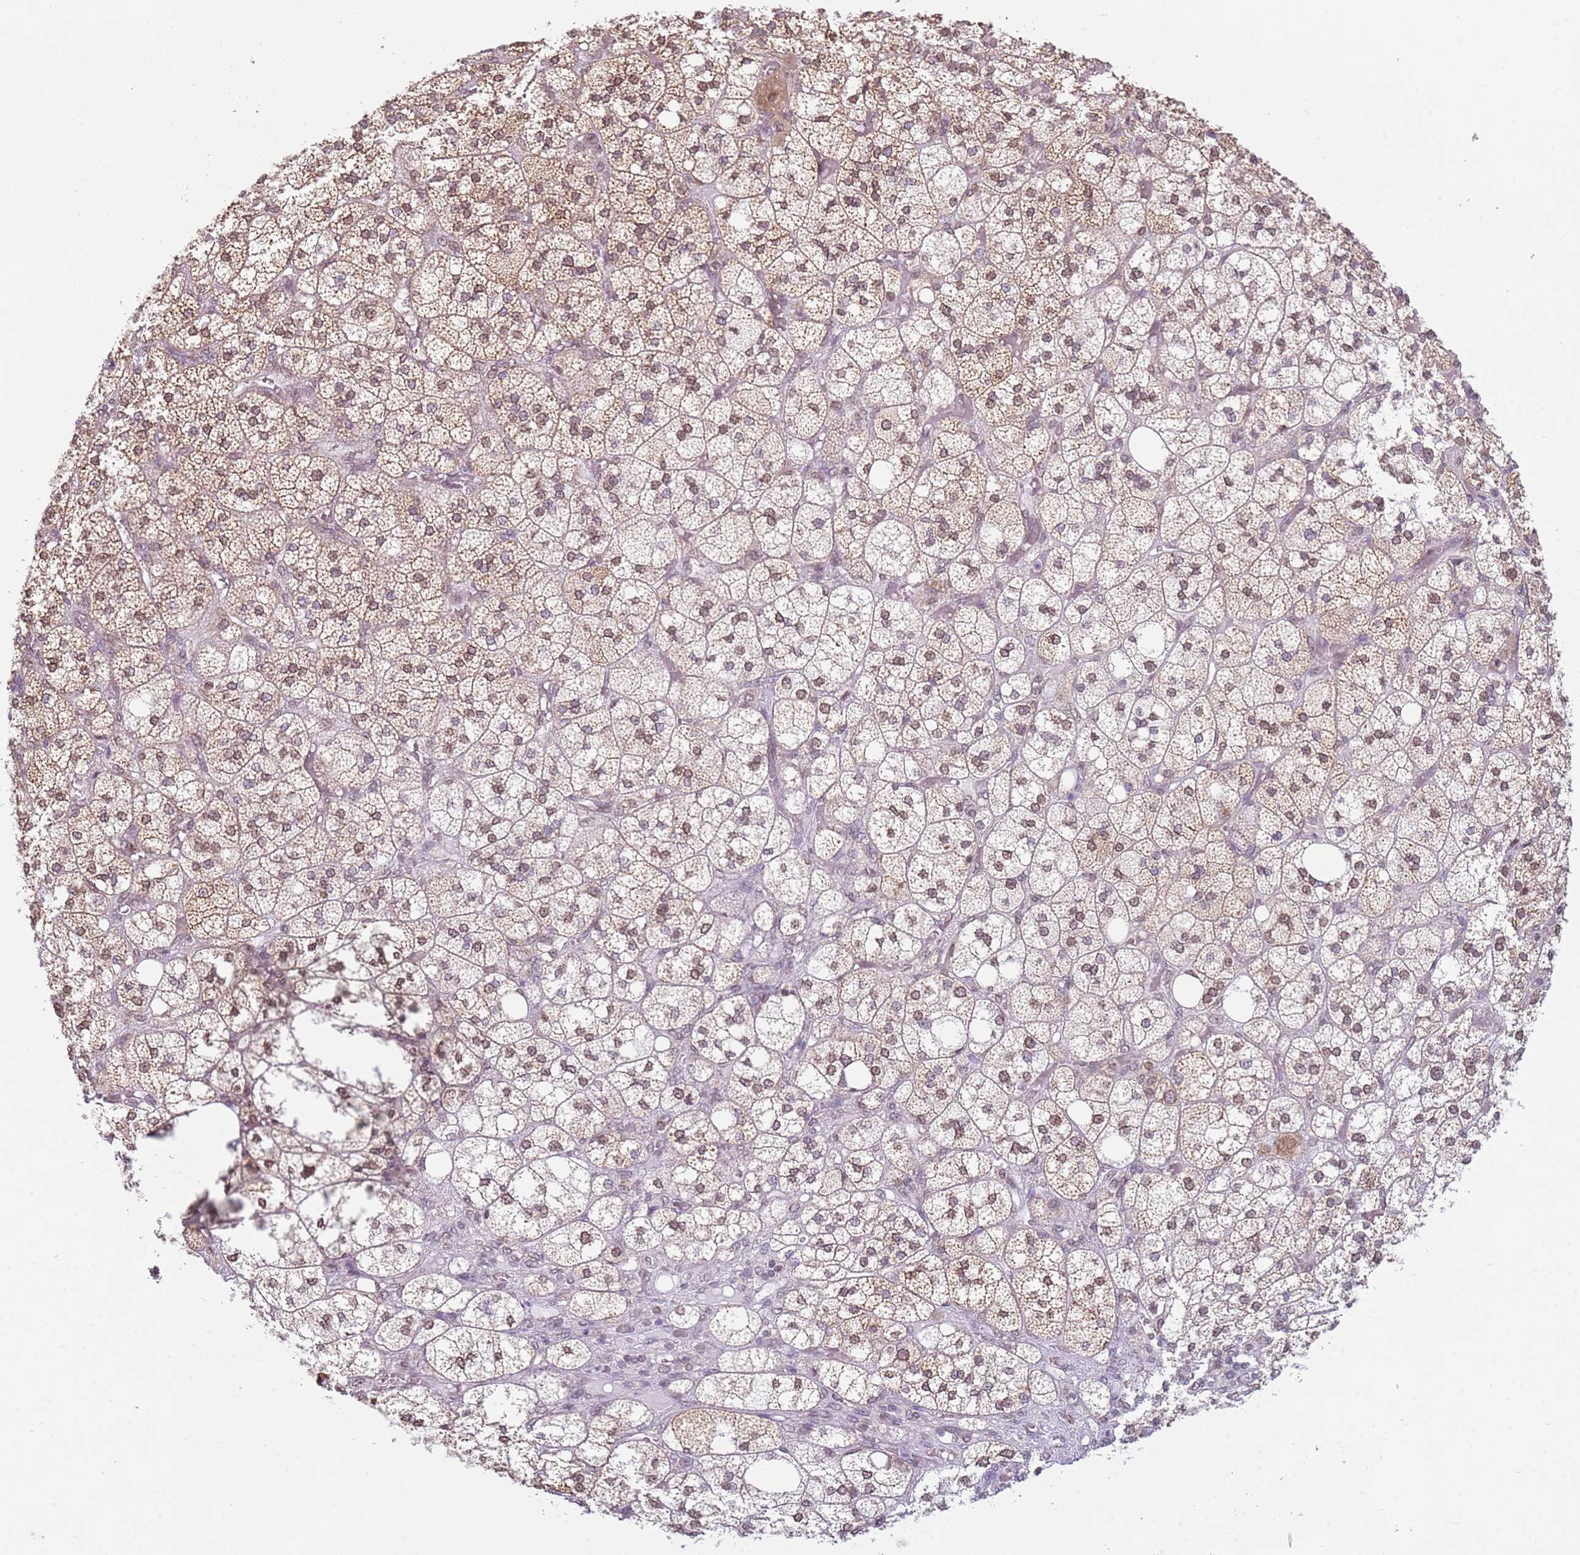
{"staining": {"intensity": "moderate", "quantity": ">75%", "location": "cytoplasmic/membranous"}, "tissue": "adrenal gland", "cell_type": "Glandular cells", "image_type": "normal", "snomed": [{"axis": "morphology", "description": "Normal tissue, NOS"}, {"axis": "topography", "description": "Adrenal gland"}], "caption": "Protein staining reveals moderate cytoplasmic/membranous expression in approximately >75% of glandular cells in benign adrenal gland.", "gene": "SCAF1", "patient": {"sex": "male", "age": 61}}